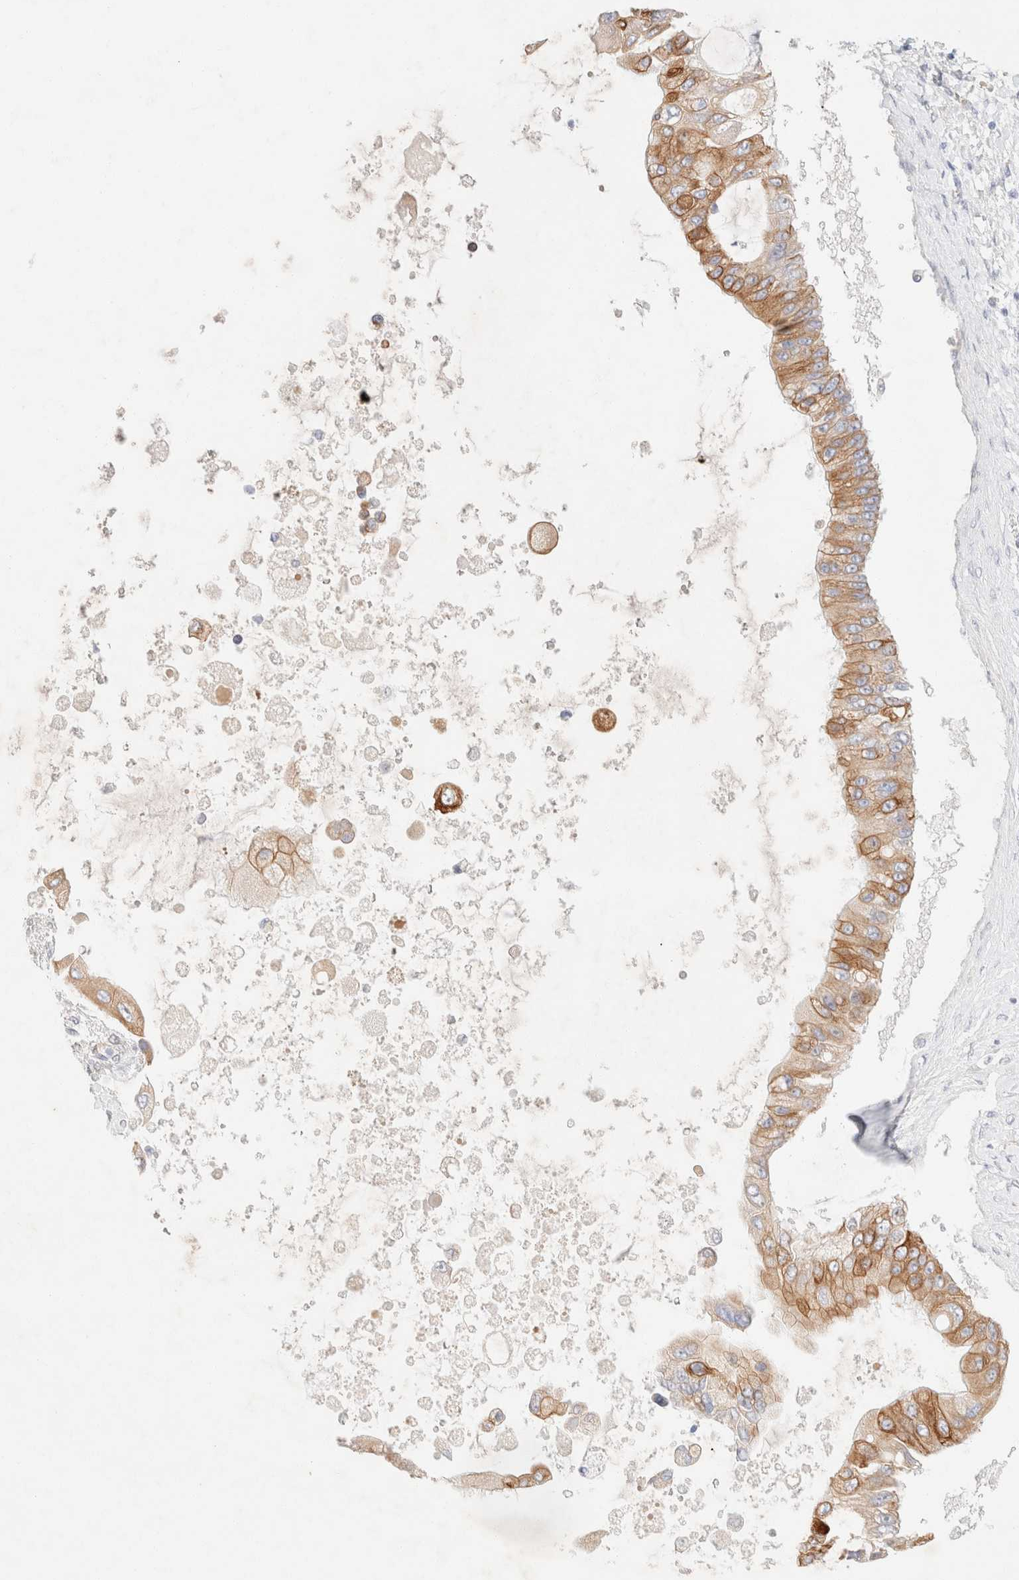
{"staining": {"intensity": "moderate", "quantity": ">75%", "location": "cytoplasmic/membranous"}, "tissue": "liver cancer", "cell_type": "Tumor cells", "image_type": "cancer", "snomed": [{"axis": "morphology", "description": "Cholangiocarcinoma"}, {"axis": "topography", "description": "Liver"}], "caption": "Immunohistochemistry micrograph of liver cancer stained for a protein (brown), which reveals medium levels of moderate cytoplasmic/membranous expression in approximately >75% of tumor cells.", "gene": "CSNK1E", "patient": {"sex": "male", "age": 50}}